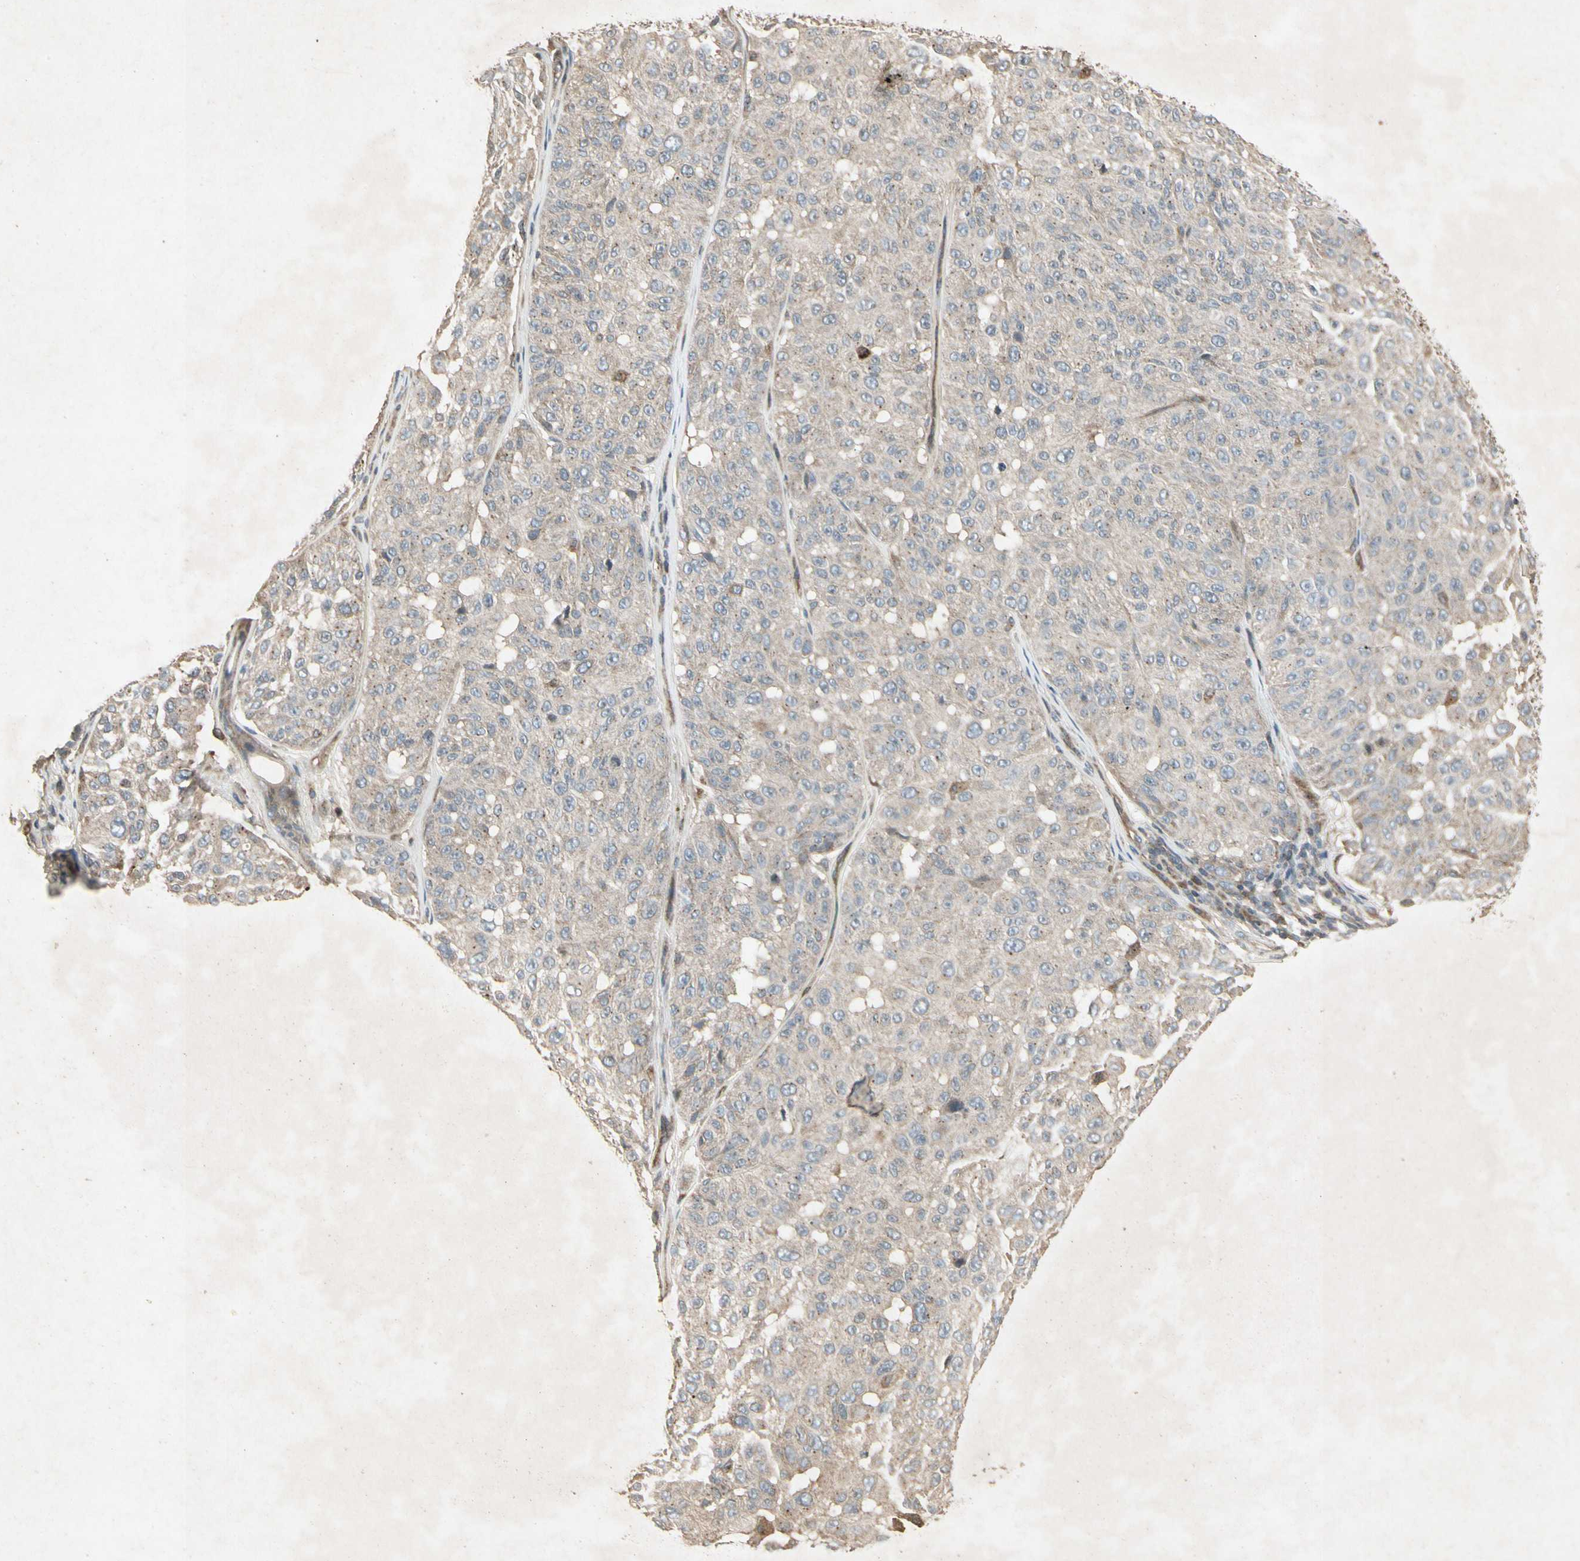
{"staining": {"intensity": "weak", "quantity": ">75%", "location": "cytoplasmic/membranous"}, "tissue": "melanoma", "cell_type": "Tumor cells", "image_type": "cancer", "snomed": [{"axis": "morphology", "description": "Malignant melanoma, NOS"}, {"axis": "topography", "description": "Skin"}], "caption": "Melanoma stained for a protein (brown) exhibits weak cytoplasmic/membranous positive expression in about >75% of tumor cells.", "gene": "TEK", "patient": {"sex": "female", "age": 46}}